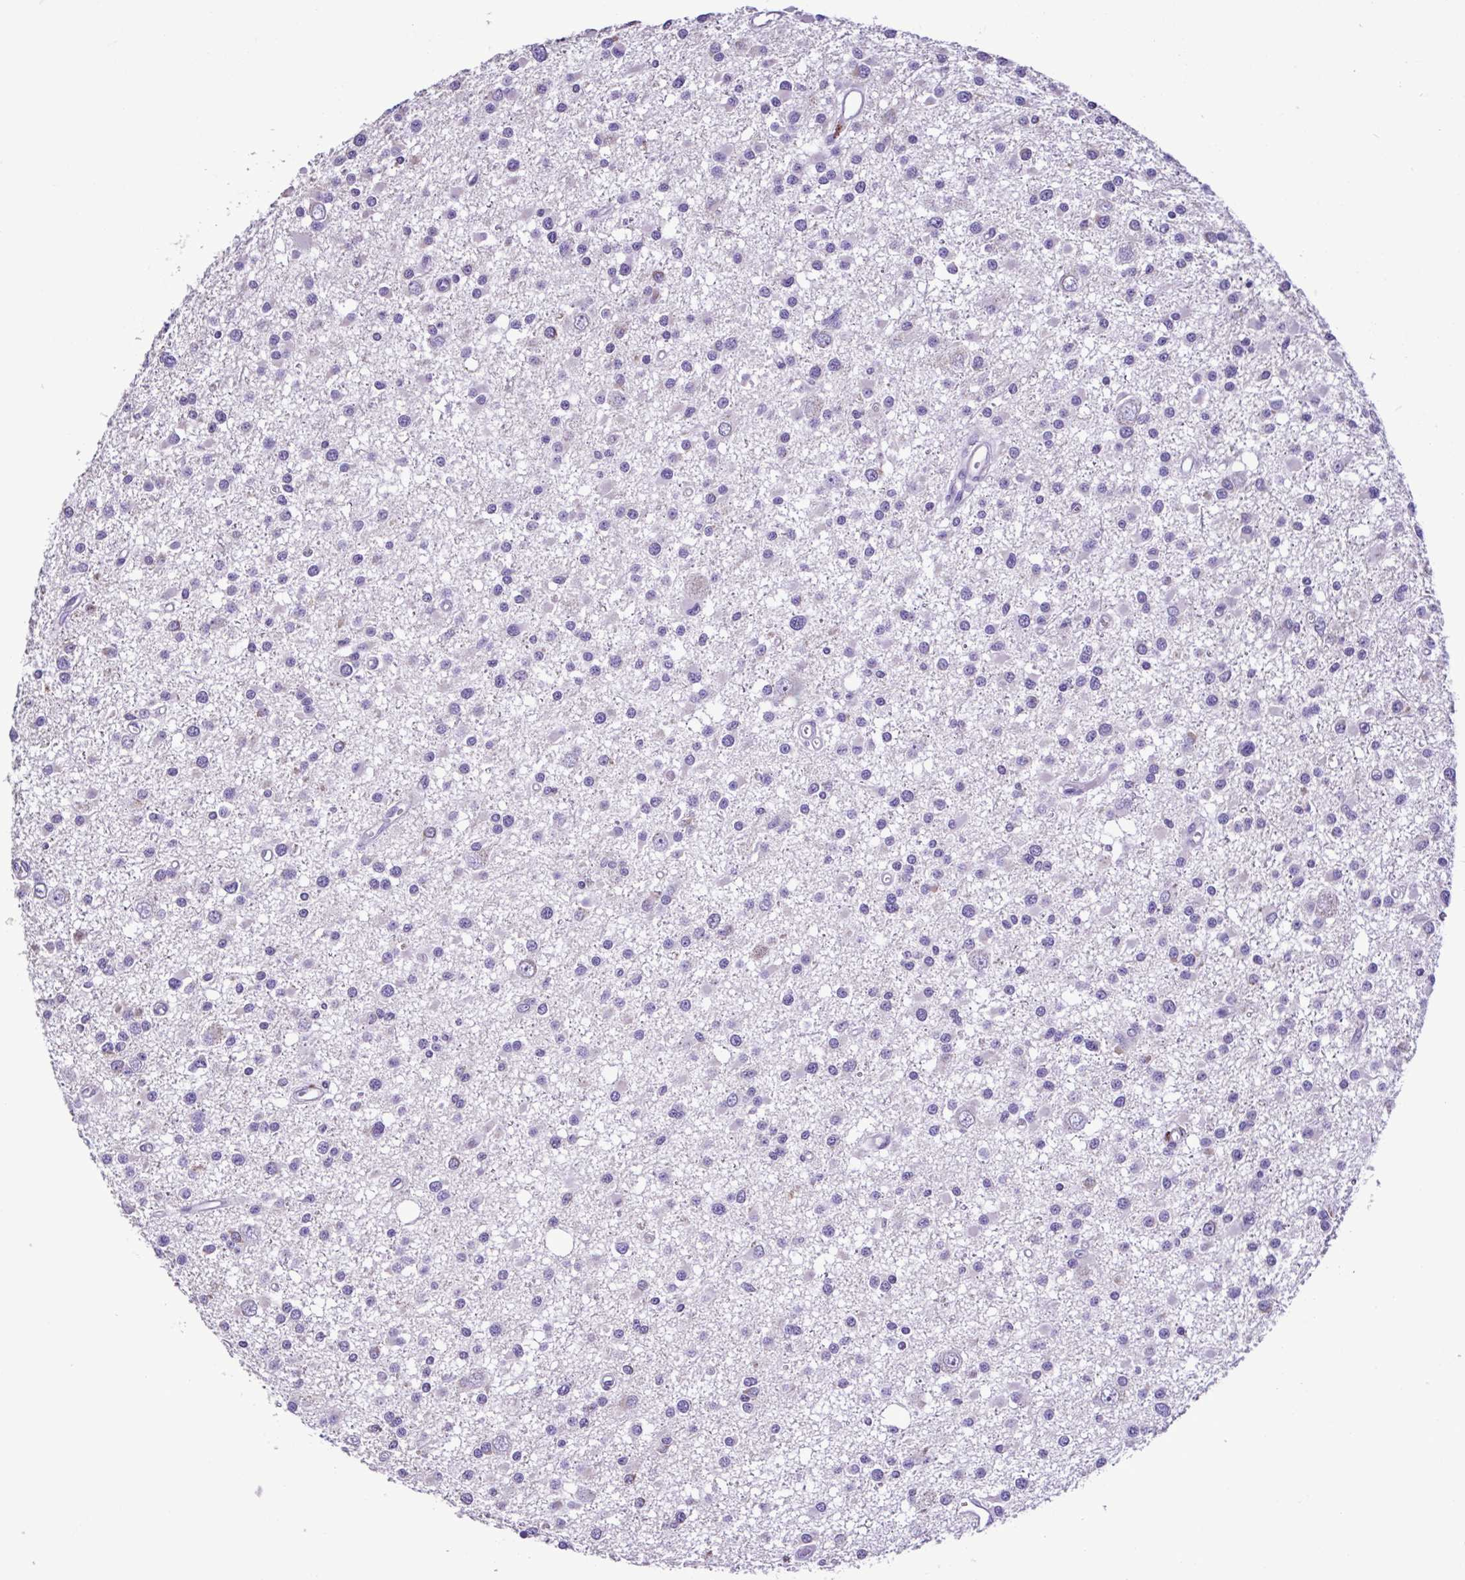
{"staining": {"intensity": "negative", "quantity": "none", "location": "none"}, "tissue": "glioma", "cell_type": "Tumor cells", "image_type": "cancer", "snomed": [{"axis": "morphology", "description": "Glioma, malignant, High grade"}, {"axis": "topography", "description": "Brain"}], "caption": "High-grade glioma (malignant) was stained to show a protein in brown. There is no significant positivity in tumor cells.", "gene": "PLA2G4E", "patient": {"sex": "male", "age": 54}}